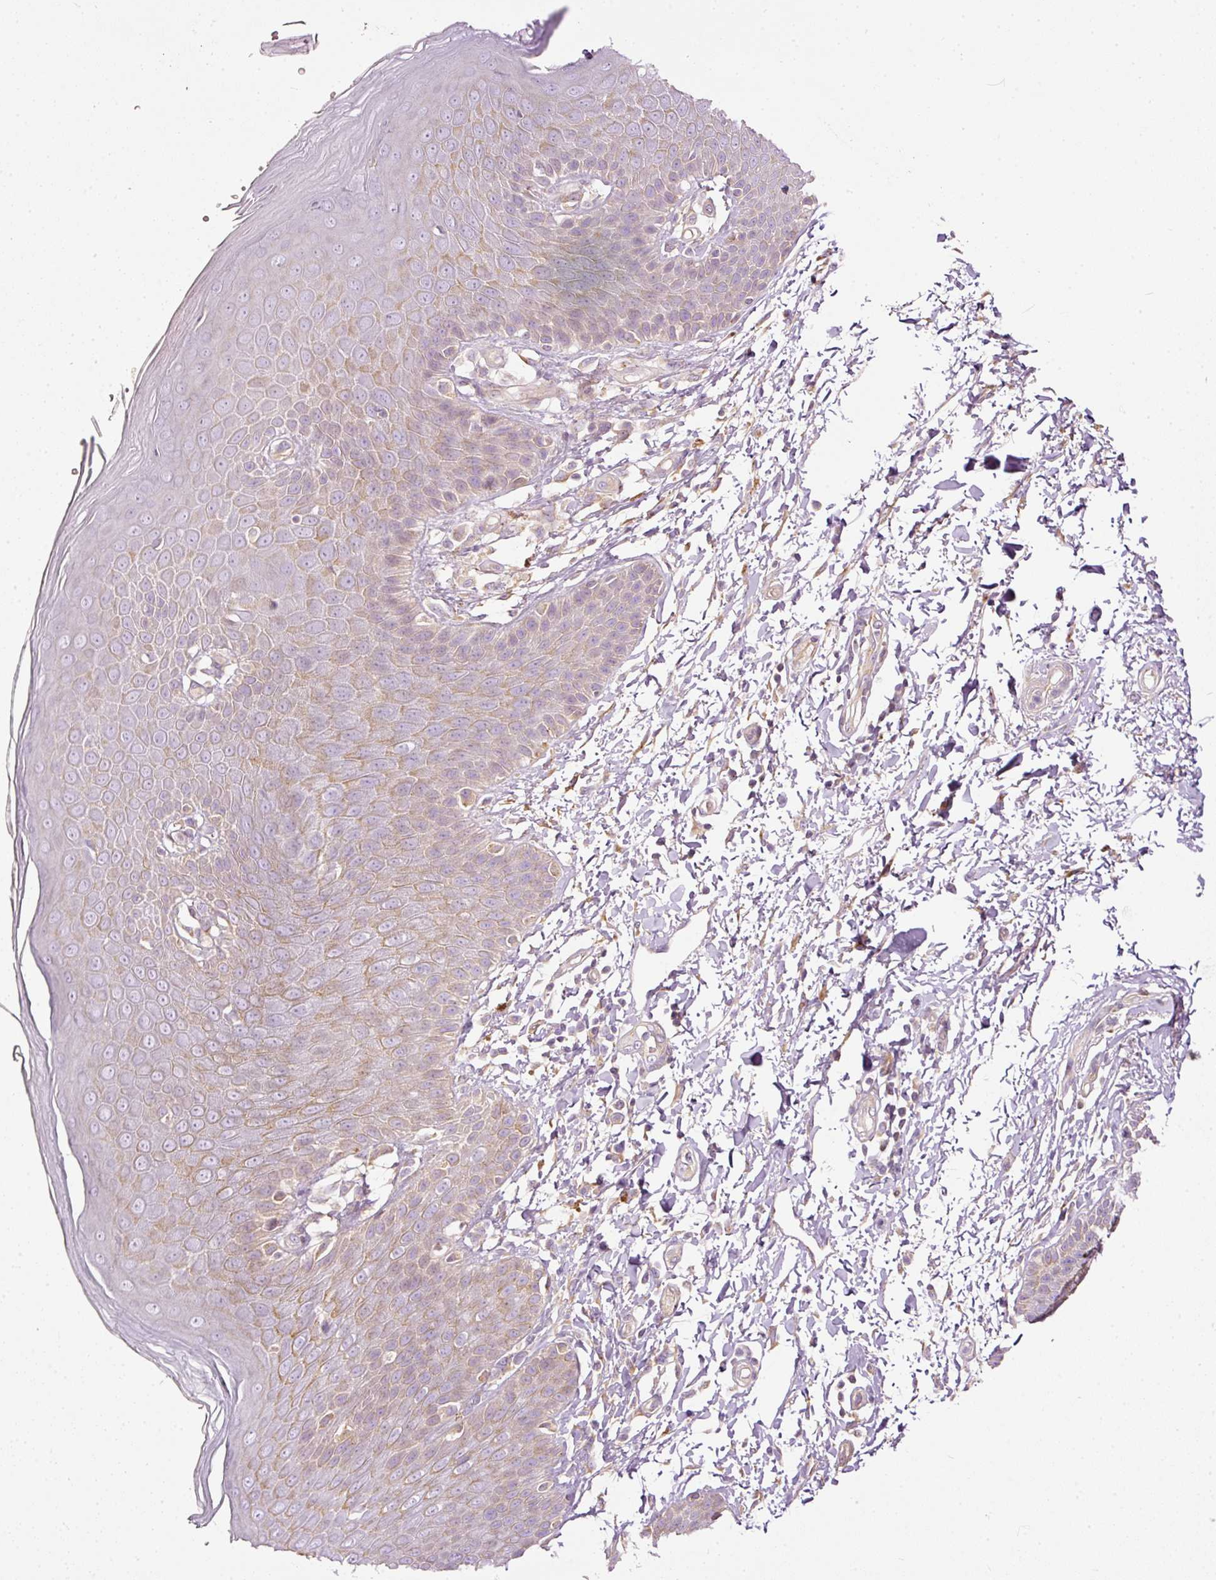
{"staining": {"intensity": "weak", "quantity": "25%-75%", "location": "cytoplasmic/membranous"}, "tissue": "skin", "cell_type": "Epidermal cells", "image_type": "normal", "snomed": [{"axis": "morphology", "description": "Normal tissue, NOS"}, {"axis": "topography", "description": "Peripheral nerve tissue"}], "caption": "This is an image of immunohistochemistry staining of benign skin, which shows weak staining in the cytoplasmic/membranous of epidermal cells.", "gene": "PAQR9", "patient": {"sex": "male", "age": 51}}